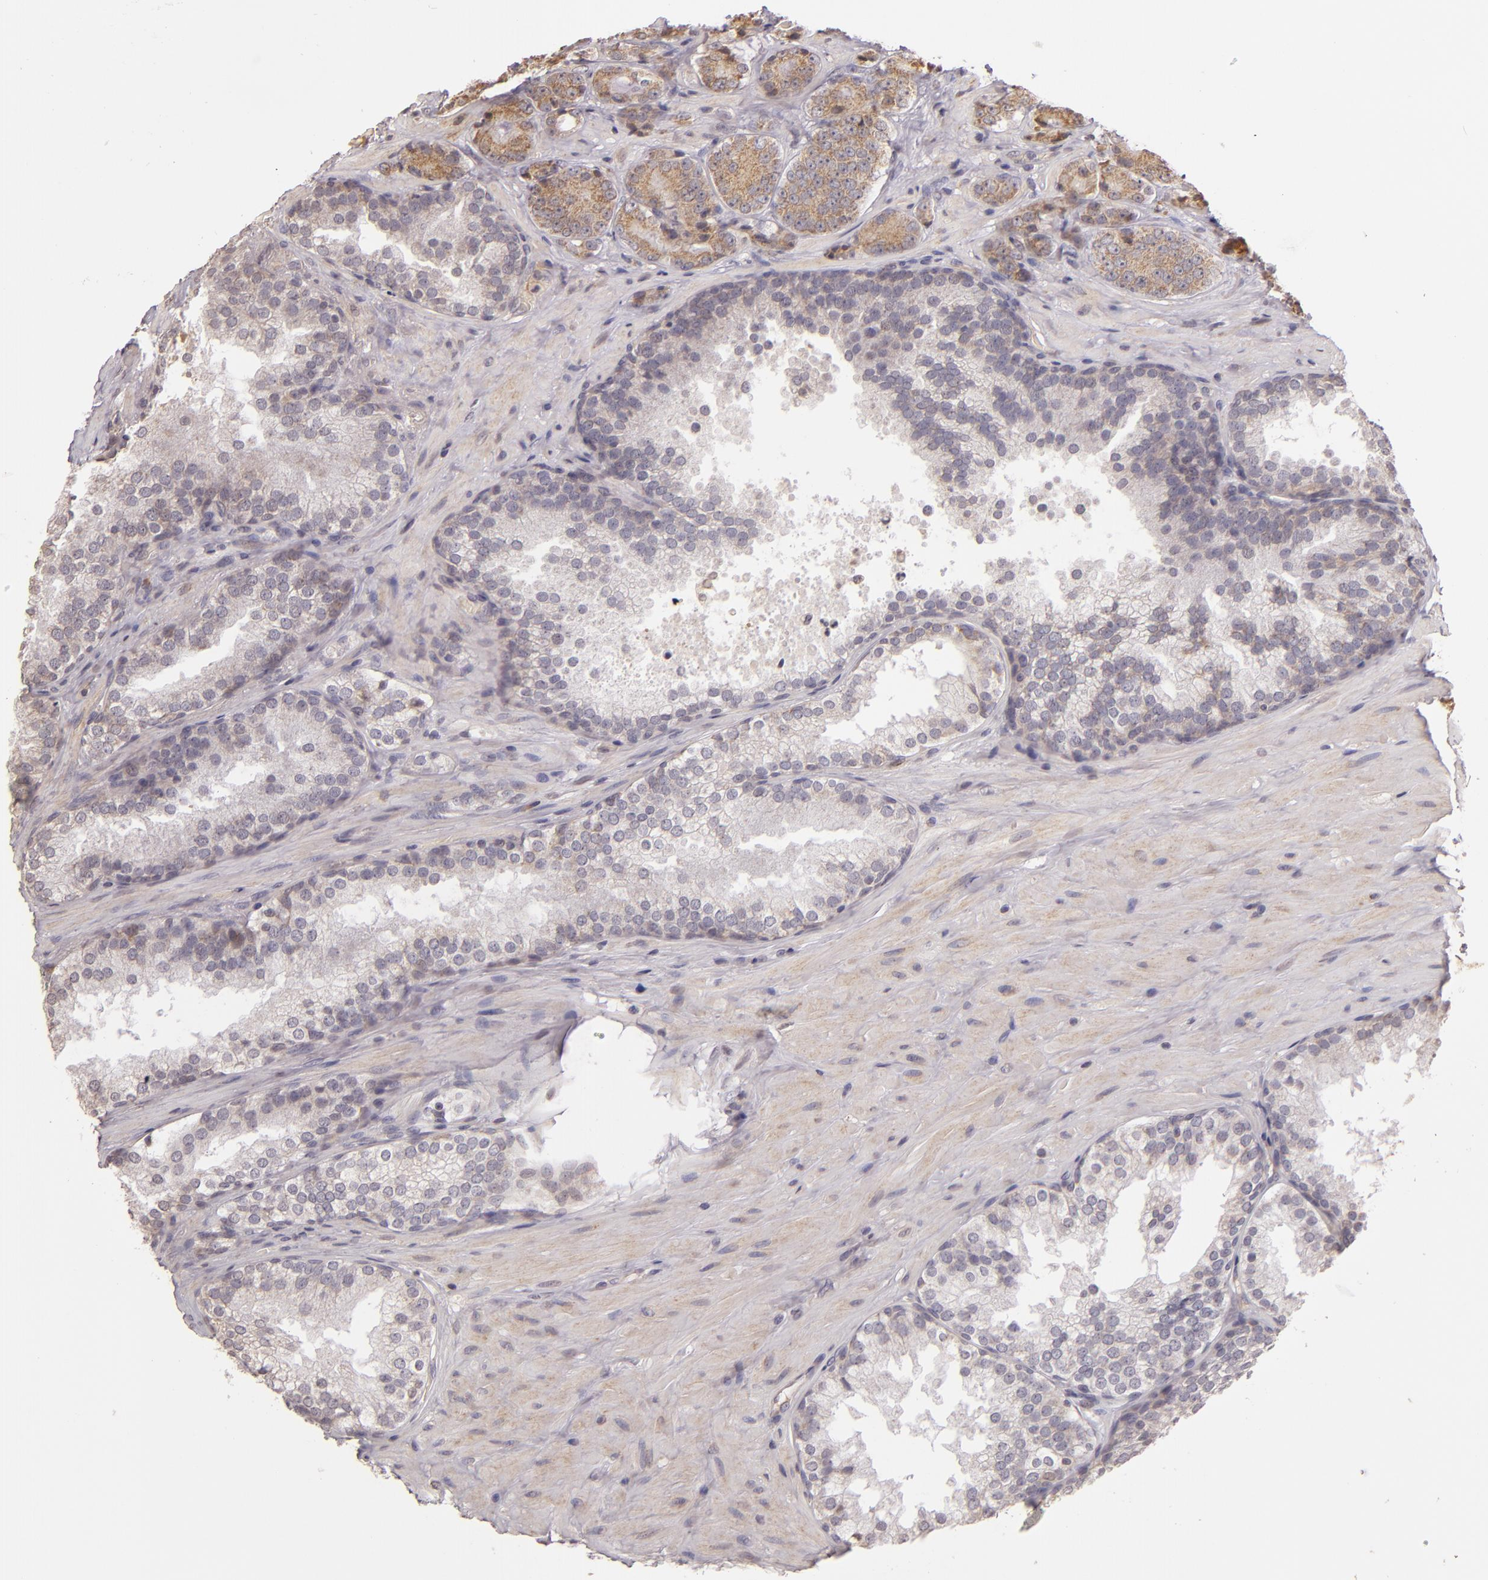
{"staining": {"intensity": "moderate", "quantity": "25%-75%", "location": "cytoplasmic/membranous"}, "tissue": "prostate cancer", "cell_type": "Tumor cells", "image_type": "cancer", "snomed": [{"axis": "morphology", "description": "Adenocarcinoma, High grade"}, {"axis": "topography", "description": "Prostate"}], "caption": "A high-resolution histopathology image shows IHC staining of prostate cancer (high-grade adenocarcinoma), which demonstrates moderate cytoplasmic/membranous positivity in approximately 25%-75% of tumor cells. (Brightfield microscopy of DAB IHC at high magnification).", "gene": "ABL1", "patient": {"sex": "male", "age": 70}}